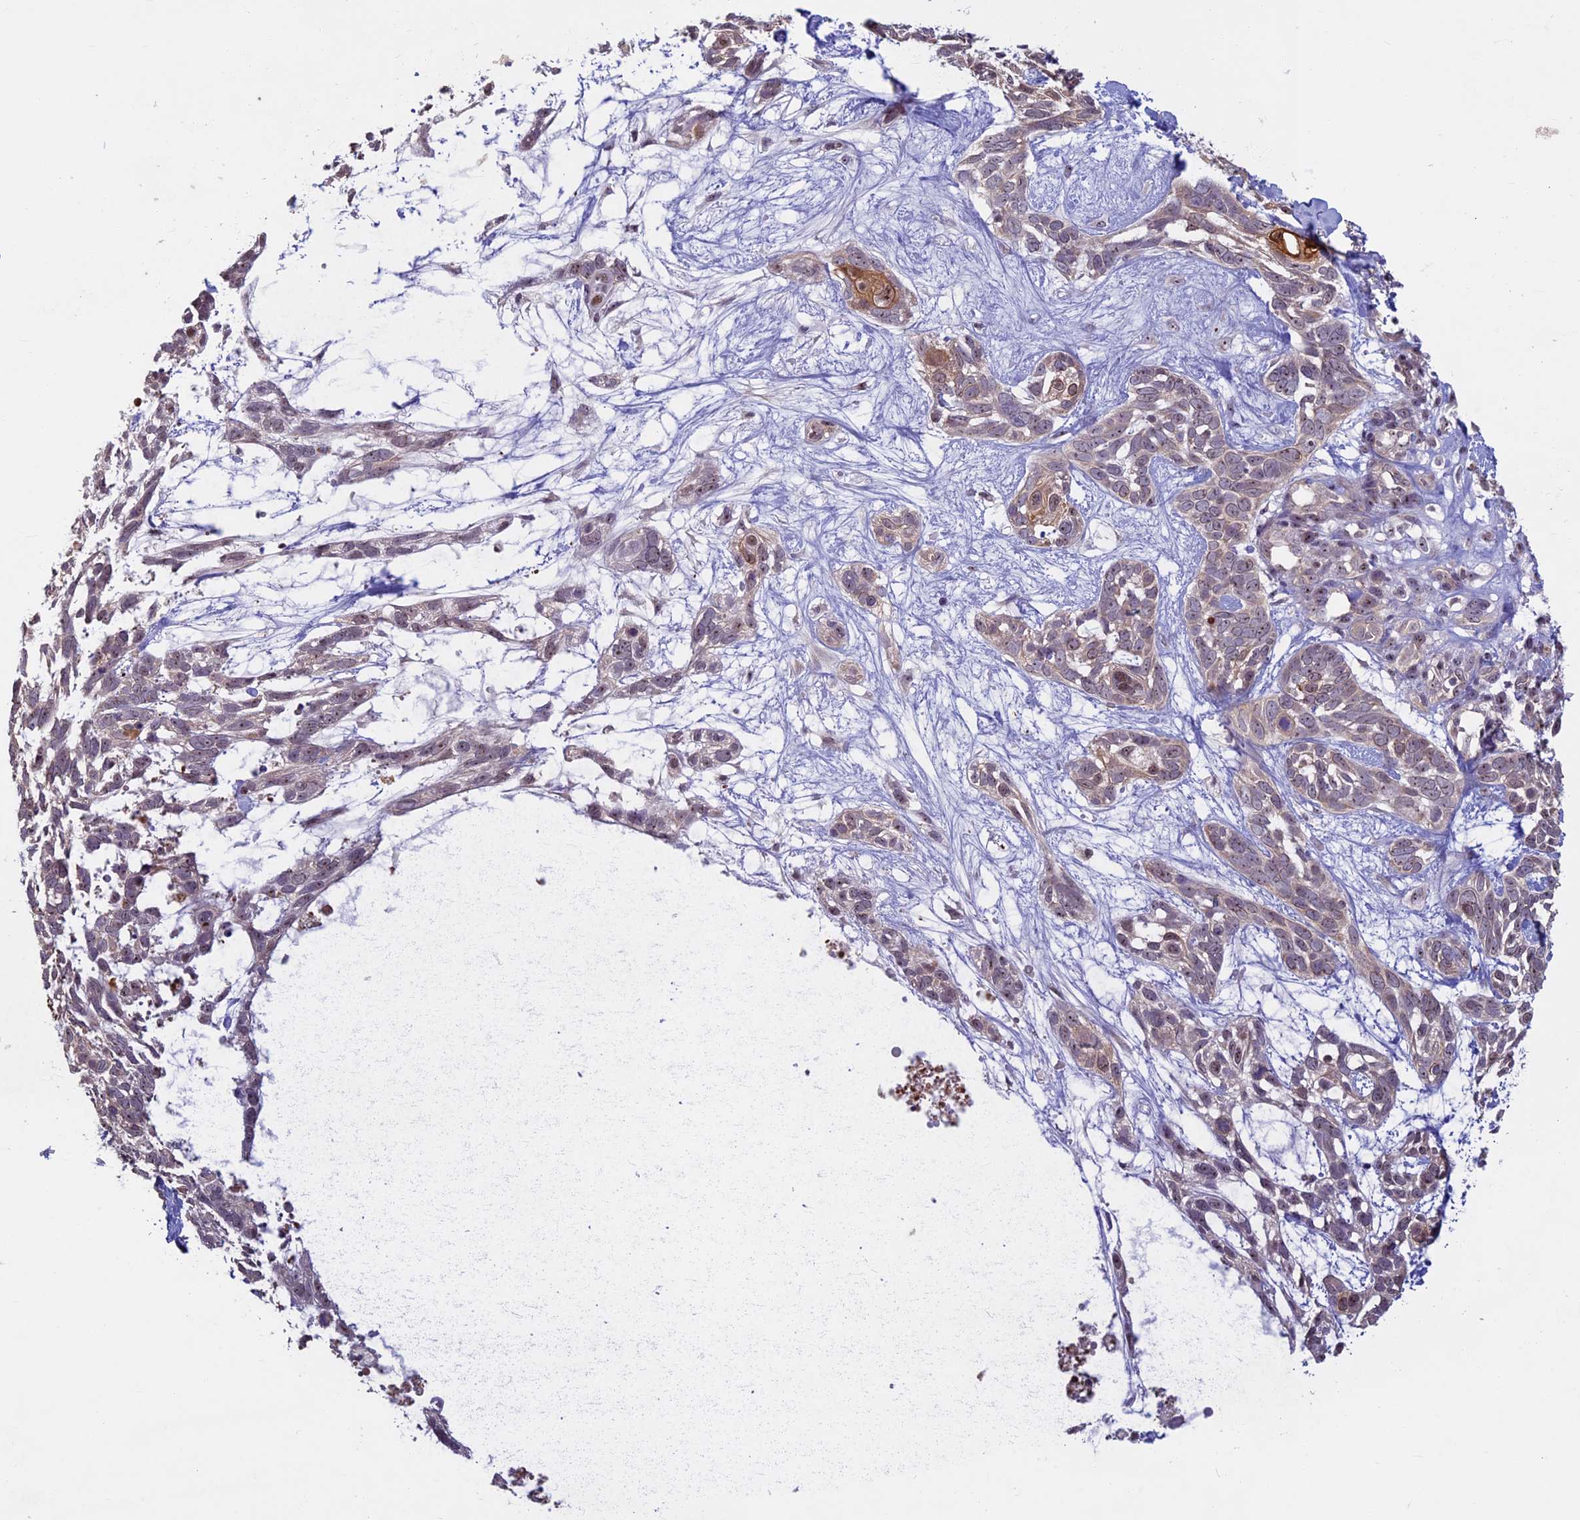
{"staining": {"intensity": "weak", "quantity": "25%-75%", "location": "cytoplasmic/membranous"}, "tissue": "skin cancer", "cell_type": "Tumor cells", "image_type": "cancer", "snomed": [{"axis": "morphology", "description": "Basal cell carcinoma"}, {"axis": "topography", "description": "Skin"}], "caption": "About 25%-75% of tumor cells in human skin basal cell carcinoma demonstrate weak cytoplasmic/membranous protein expression as visualized by brown immunohistochemical staining.", "gene": "SPIRE1", "patient": {"sex": "male", "age": 88}}